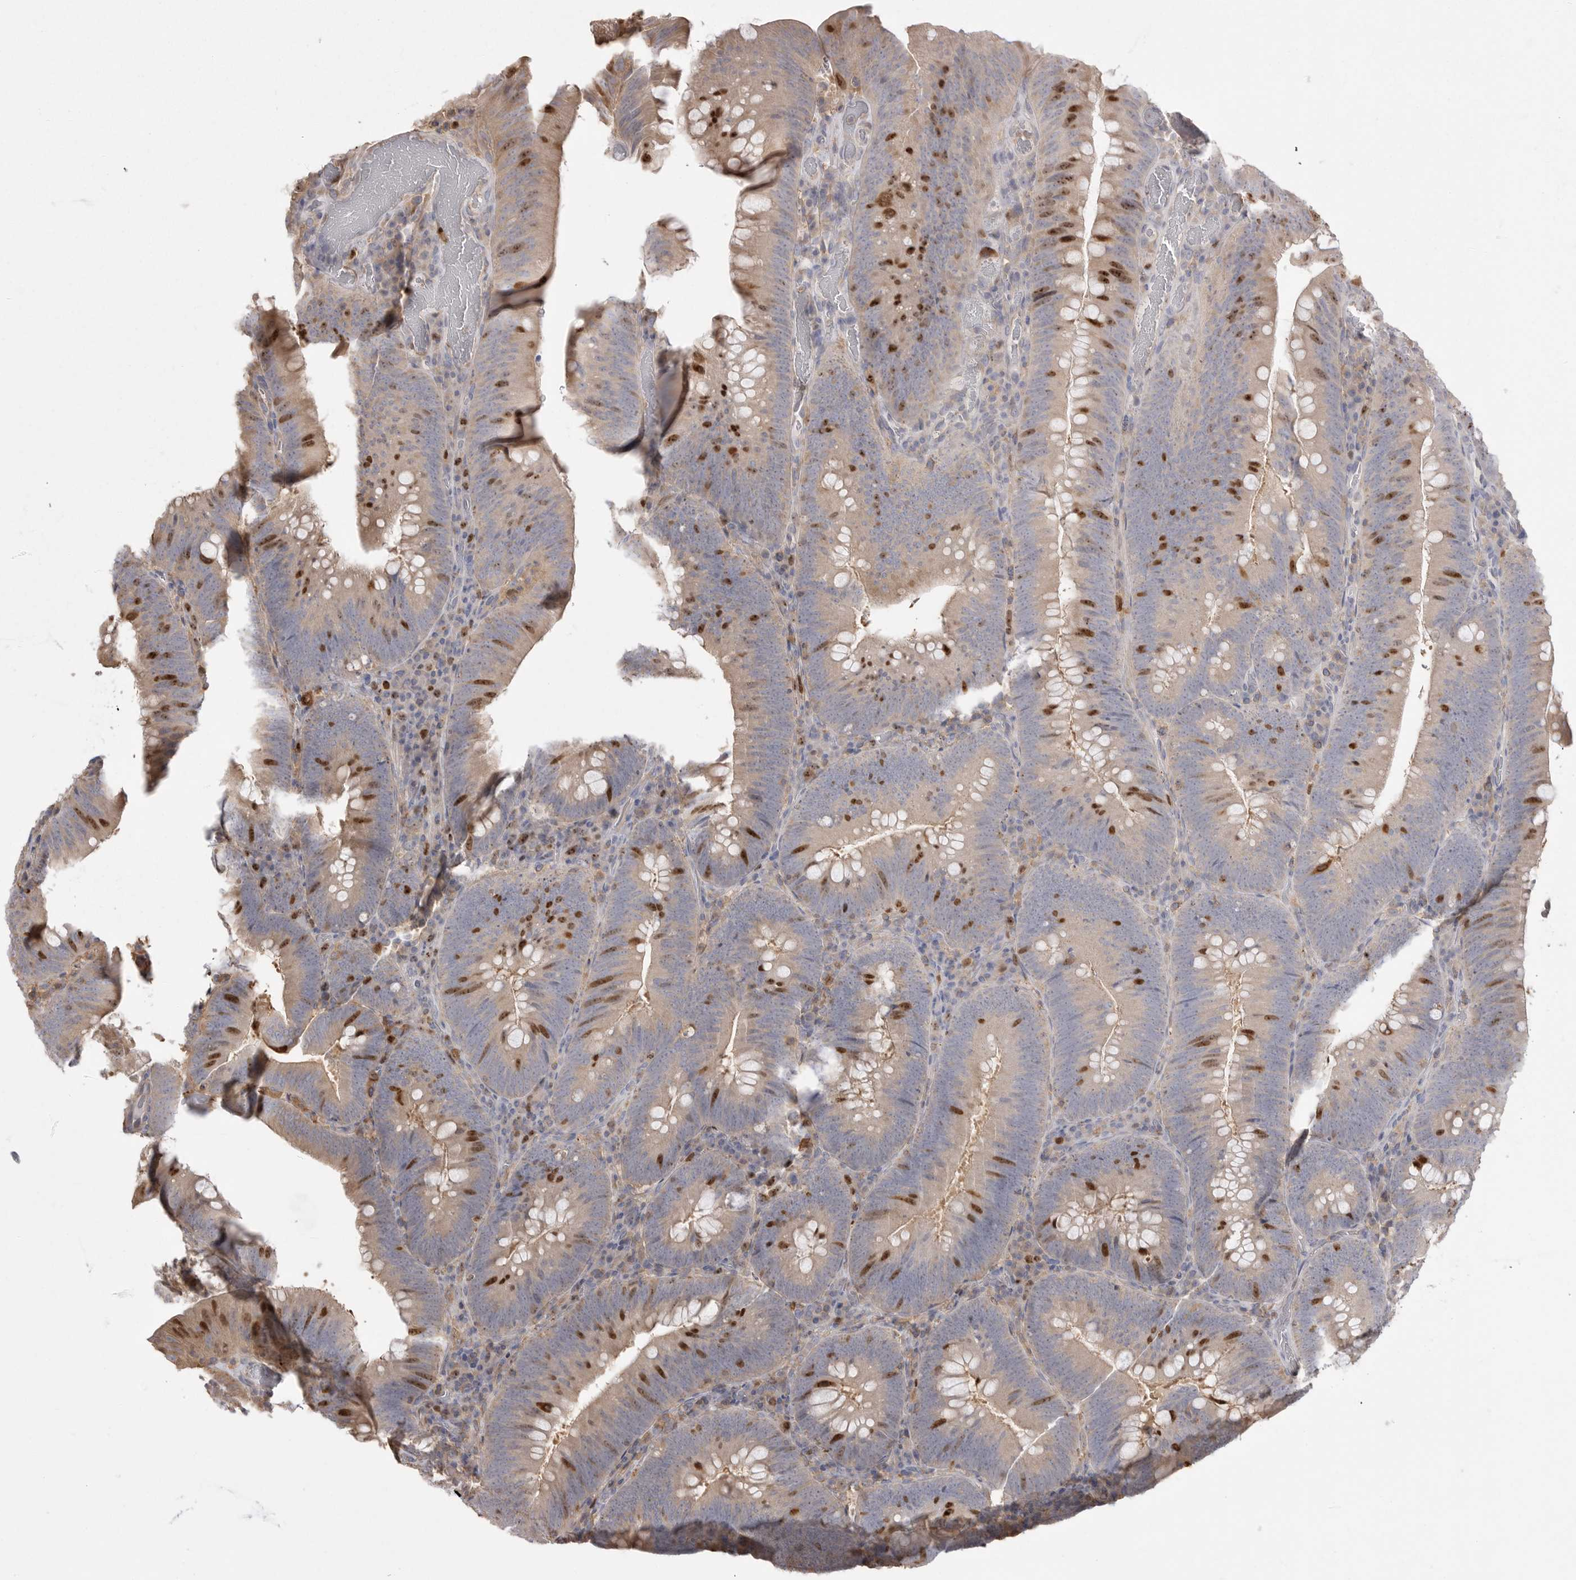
{"staining": {"intensity": "strong", "quantity": "<25%", "location": "nuclear"}, "tissue": "colorectal cancer", "cell_type": "Tumor cells", "image_type": "cancer", "snomed": [{"axis": "morphology", "description": "Normal tissue, NOS"}, {"axis": "topography", "description": "Colon"}], "caption": "Protein analysis of colorectal cancer tissue shows strong nuclear staining in about <25% of tumor cells. The protein is stained brown, and the nuclei are stained in blue (DAB IHC with brightfield microscopy, high magnification).", "gene": "TOP2A", "patient": {"sex": "female", "age": 82}}